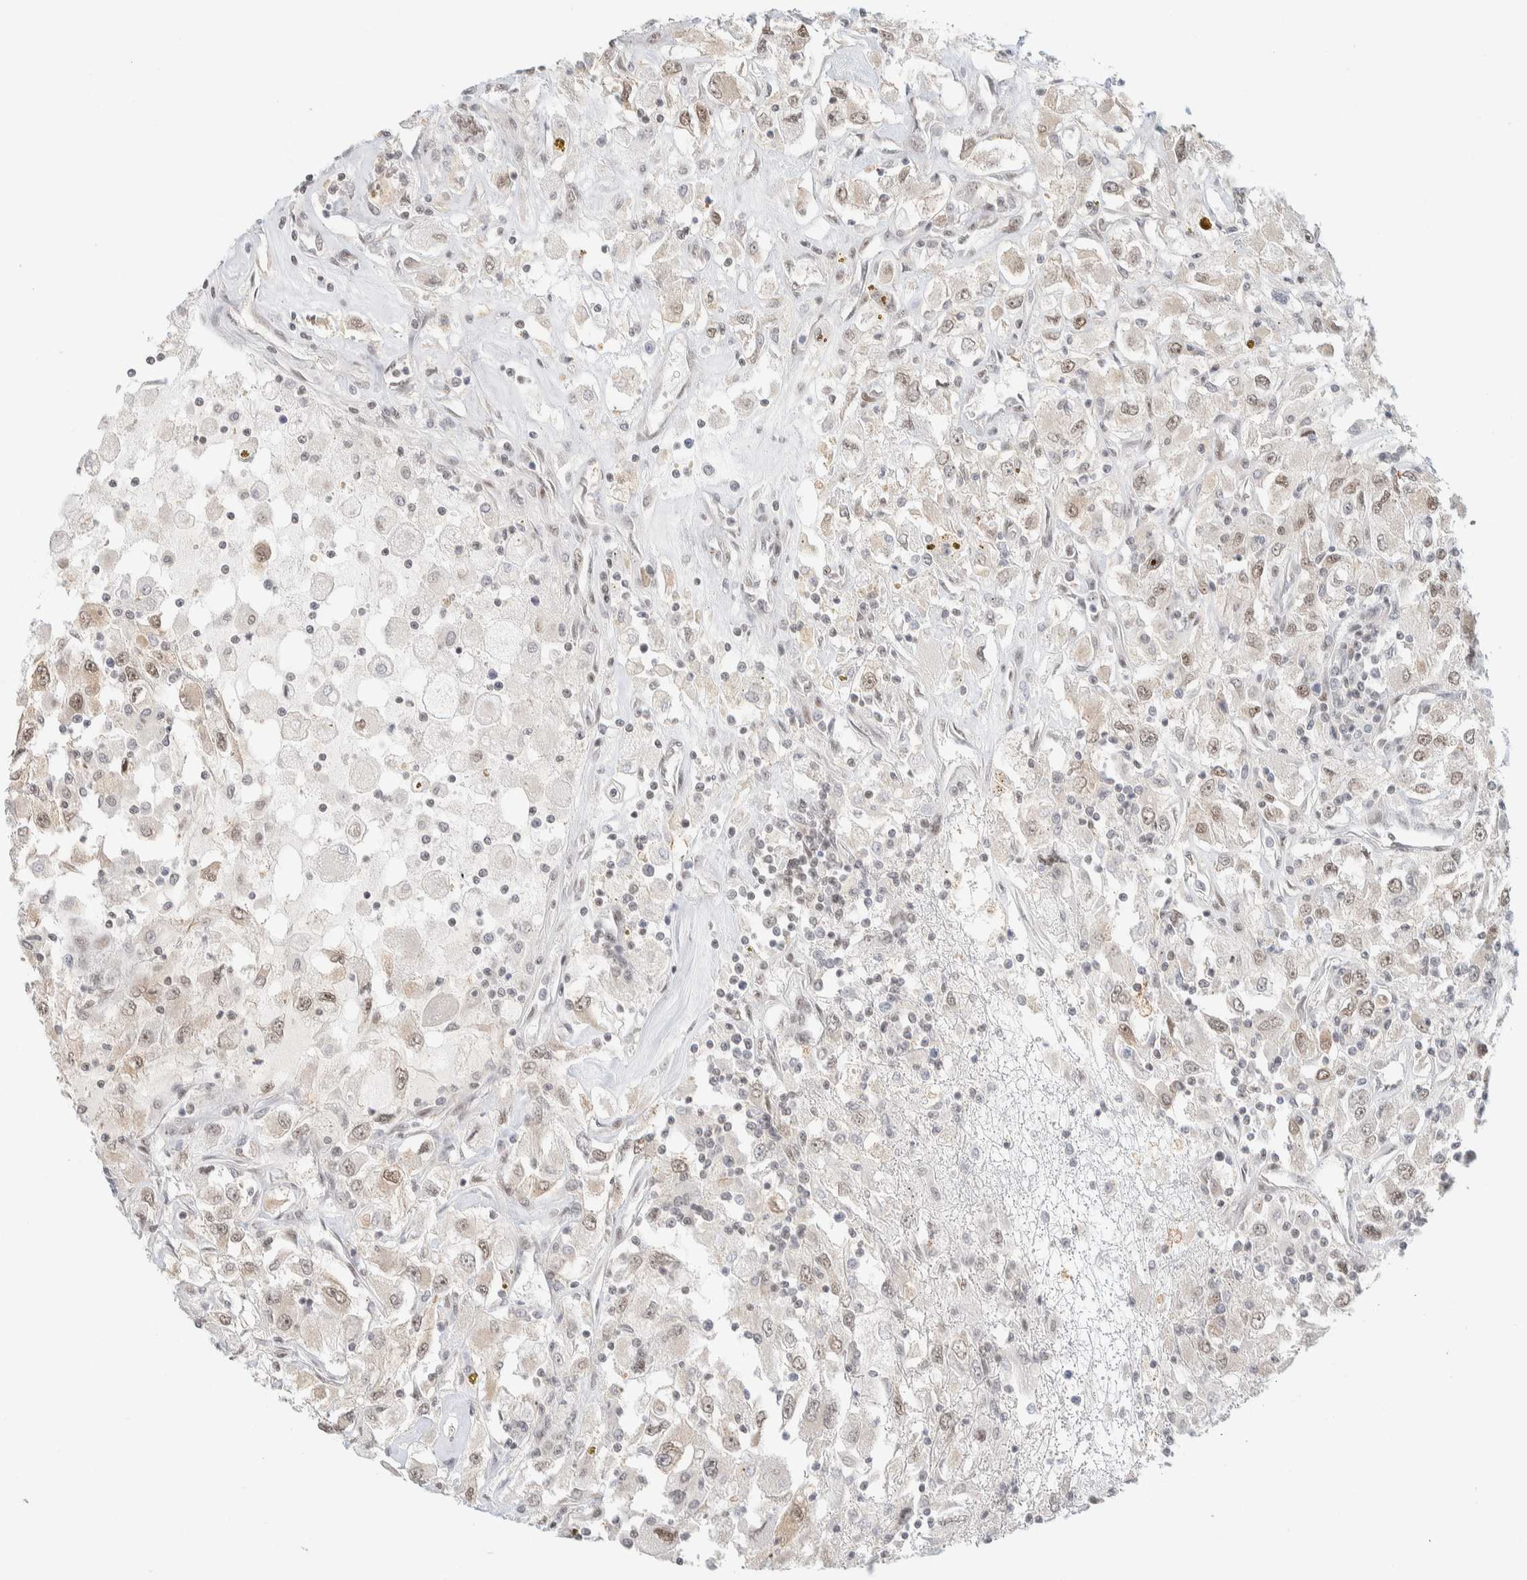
{"staining": {"intensity": "moderate", "quantity": ">75%", "location": "nuclear"}, "tissue": "renal cancer", "cell_type": "Tumor cells", "image_type": "cancer", "snomed": [{"axis": "morphology", "description": "Adenocarcinoma, NOS"}, {"axis": "topography", "description": "Kidney"}], "caption": "A high-resolution histopathology image shows immunohistochemistry (IHC) staining of renal cancer, which displays moderate nuclear staining in about >75% of tumor cells.", "gene": "PYGO2", "patient": {"sex": "female", "age": 52}}